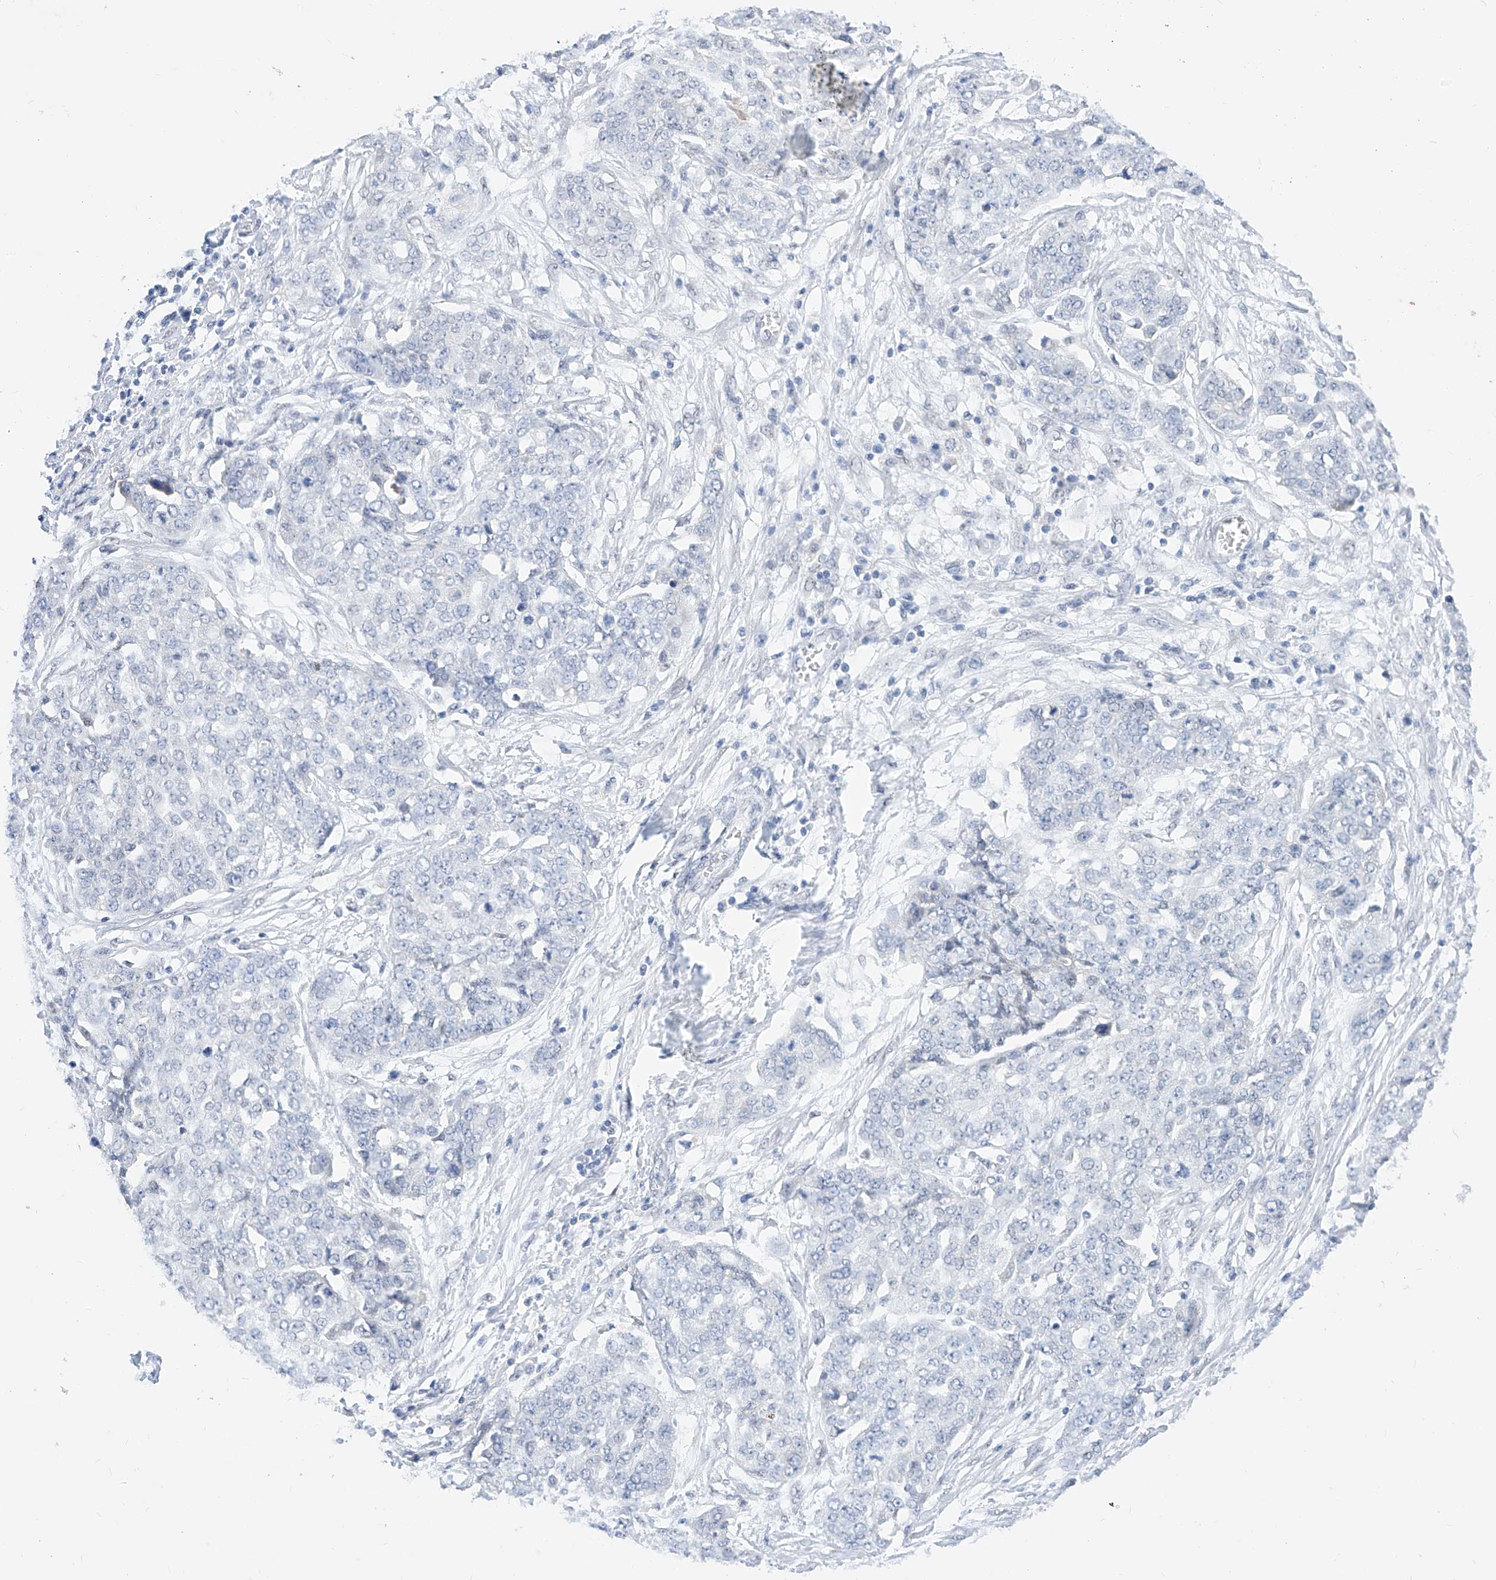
{"staining": {"intensity": "negative", "quantity": "none", "location": "none"}, "tissue": "ovarian cancer", "cell_type": "Tumor cells", "image_type": "cancer", "snomed": [{"axis": "morphology", "description": "Cystadenocarcinoma, serous, NOS"}, {"axis": "topography", "description": "Soft tissue"}, {"axis": "topography", "description": "Ovary"}], "caption": "Tumor cells are negative for protein expression in human ovarian cancer. (Immunohistochemistry (ihc), brightfield microscopy, high magnification).", "gene": "KCNJ1", "patient": {"sex": "female", "age": 57}}